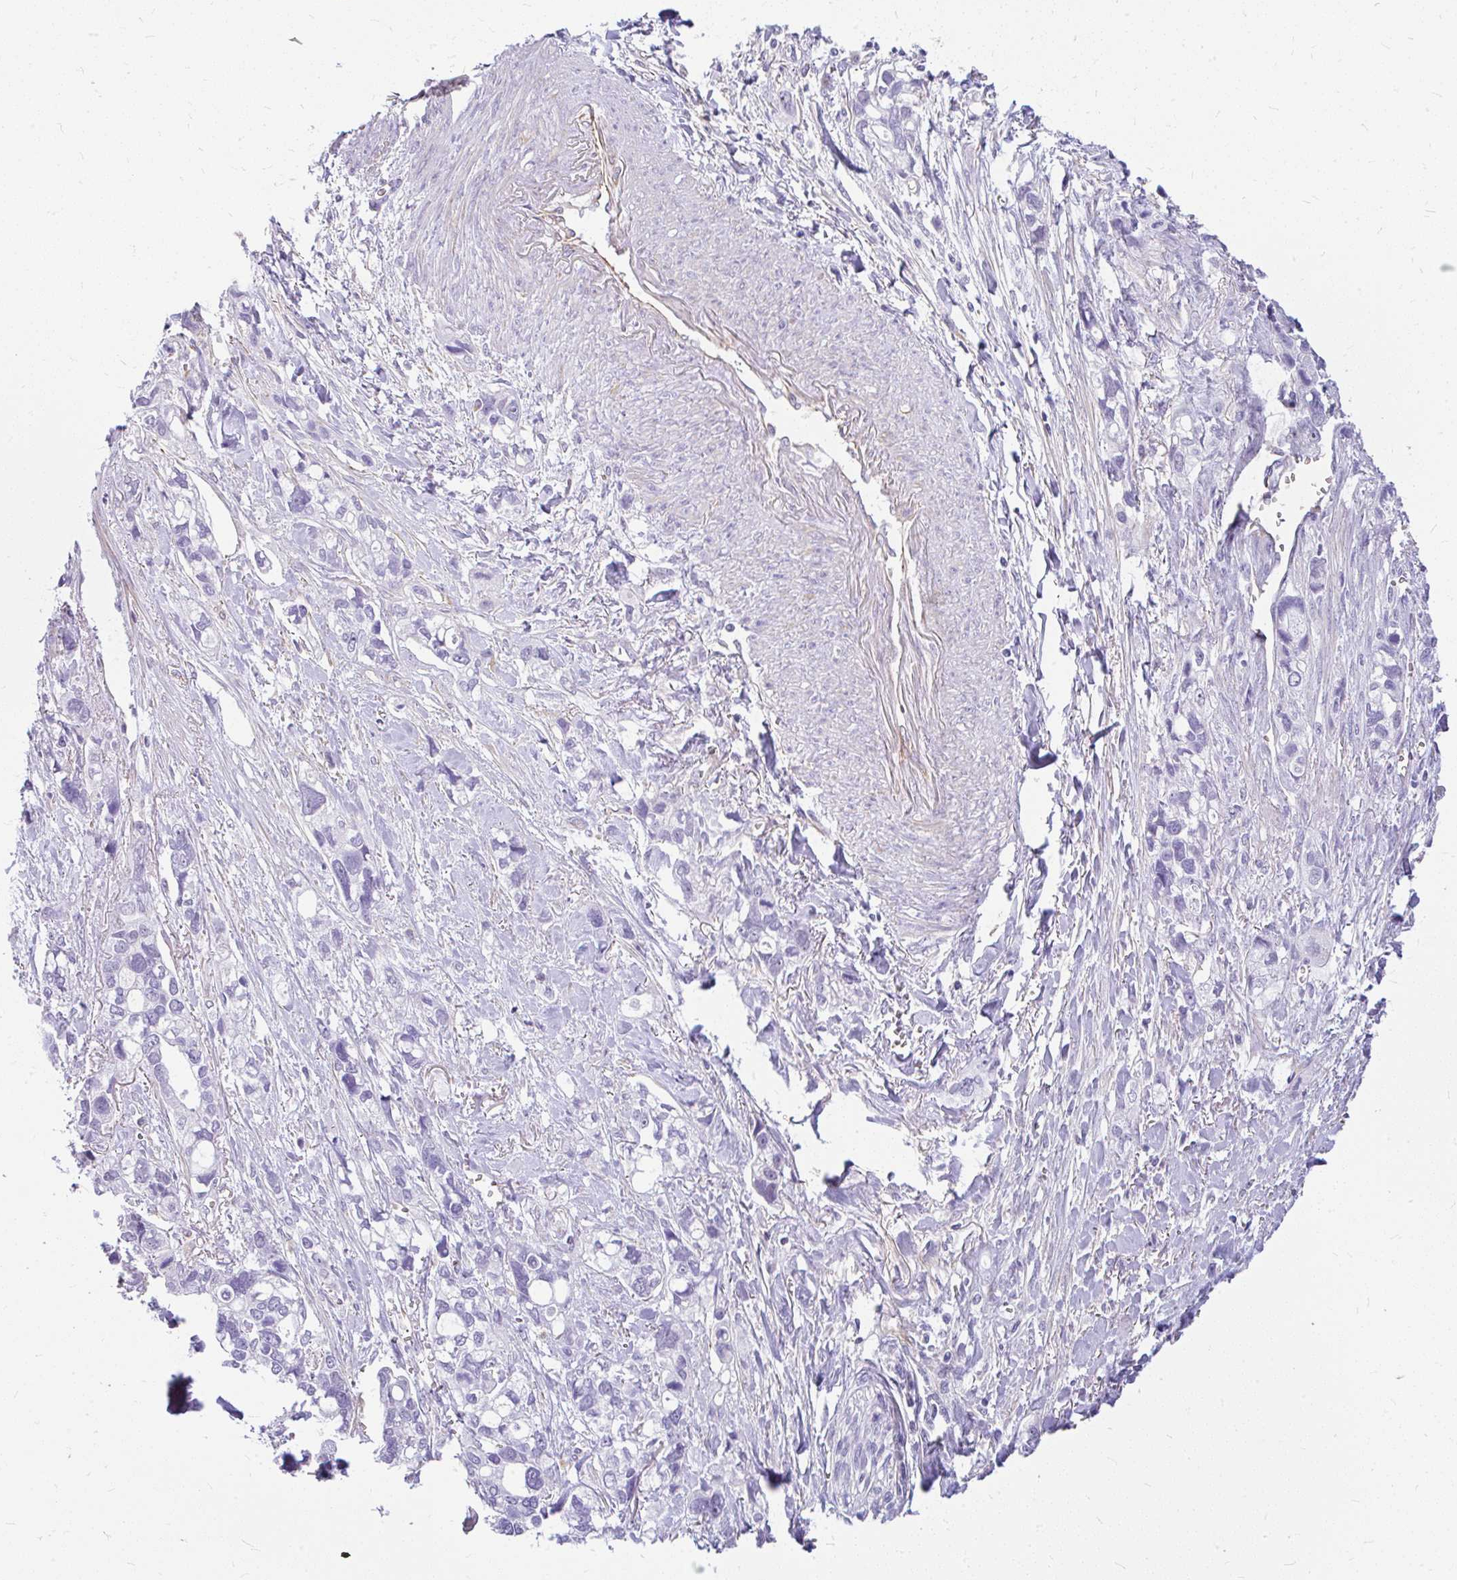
{"staining": {"intensity": "negative", "quantity": "none", "location": "none"}, "tissue": "stomach cancer", "cell_type": "Tumor cells", "image_type": "cancer", "snomed": [{"axis": "morphology", "description": "Adenocarcinoma, NOS"}, {"axis": "topography", "description": "Stomach, upper"}], "caption": "Photomicrograph shows no protein positivity in tumor cells of adenocarcinoma (stomach) tissue.", "gene": "FAM83C", "patient": {"sex": "female", "age": 81}}